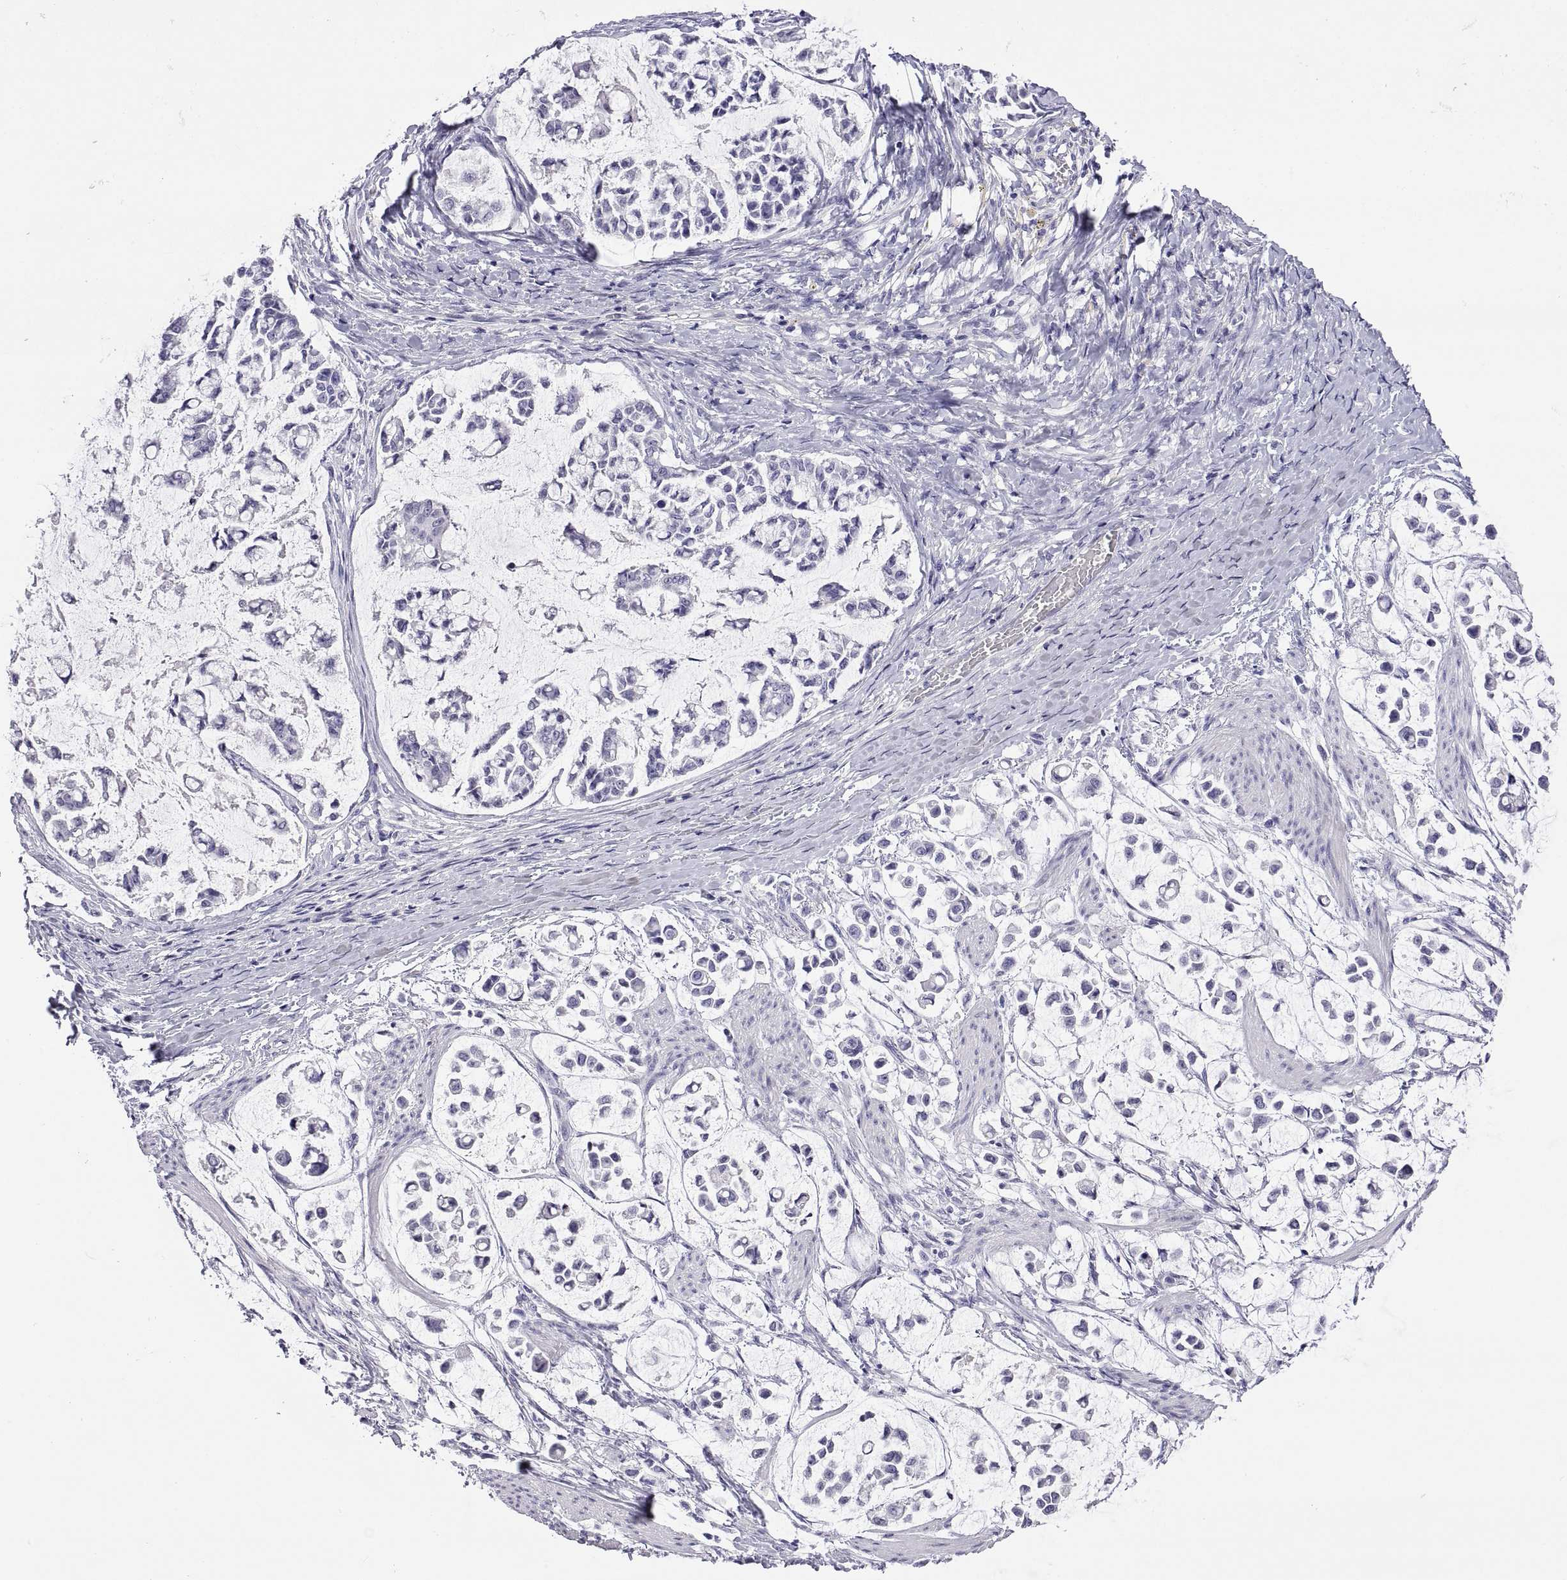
{"staining": {"intensity": "negative", "quantity": "none", "location": "none"}, "tissue": "stomach cancer", "cell_type": "Tumor cells", "image_type": "cancer", "snomed": [{"axis": "morphology", "description": "Adenocarcinoma, NOS"}, {"axis": "topography", "description": "Stomach"}], "caption": "A histopathology image of stomach cancer (adenocarcinoma) stained for a protein shows no brown staining in tumor cells.", "gene": "VSX2", "patient": {"sex": "male", "age": 82}}